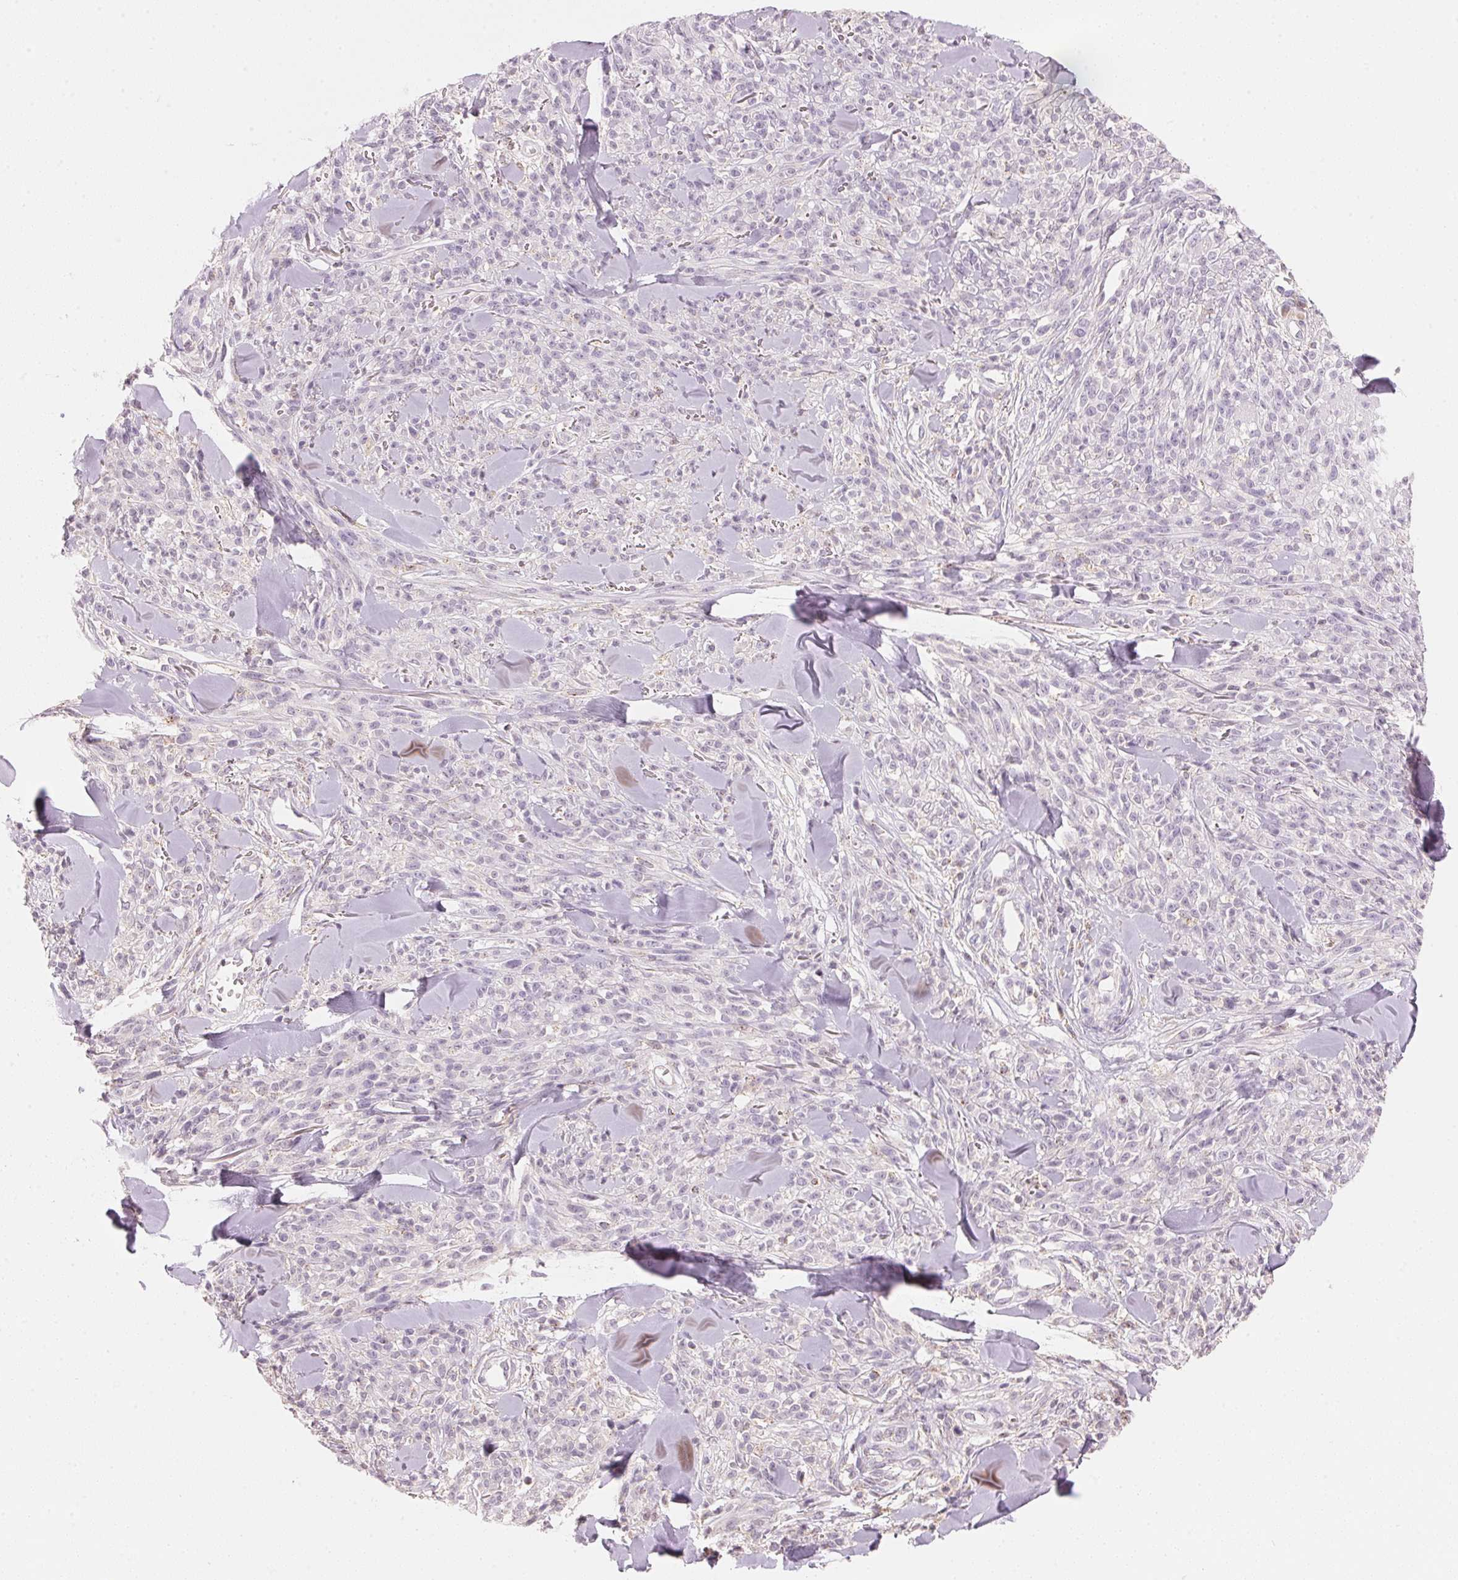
{"staining": {"intensity": "negative", "quantity": "none", "location": "none"}, "tissue": "melanoma", "cell_type": "Tumor cells", "image_type": "cancer", "snomed": [{"axis": "morphology", "description": "Malignant melanoma, NOS"}, {"axis": "topography", "description": "Skin"}, {"axis": "topography", "description": "Skin of trunk"}], "caption": "Human malignant melanoma stained for a protein using immunohistochemistry (IHC) exhibits no expression in tumor cells.", "gene": "HOXB13", "patient": {"sex": "male", "age": 74}}